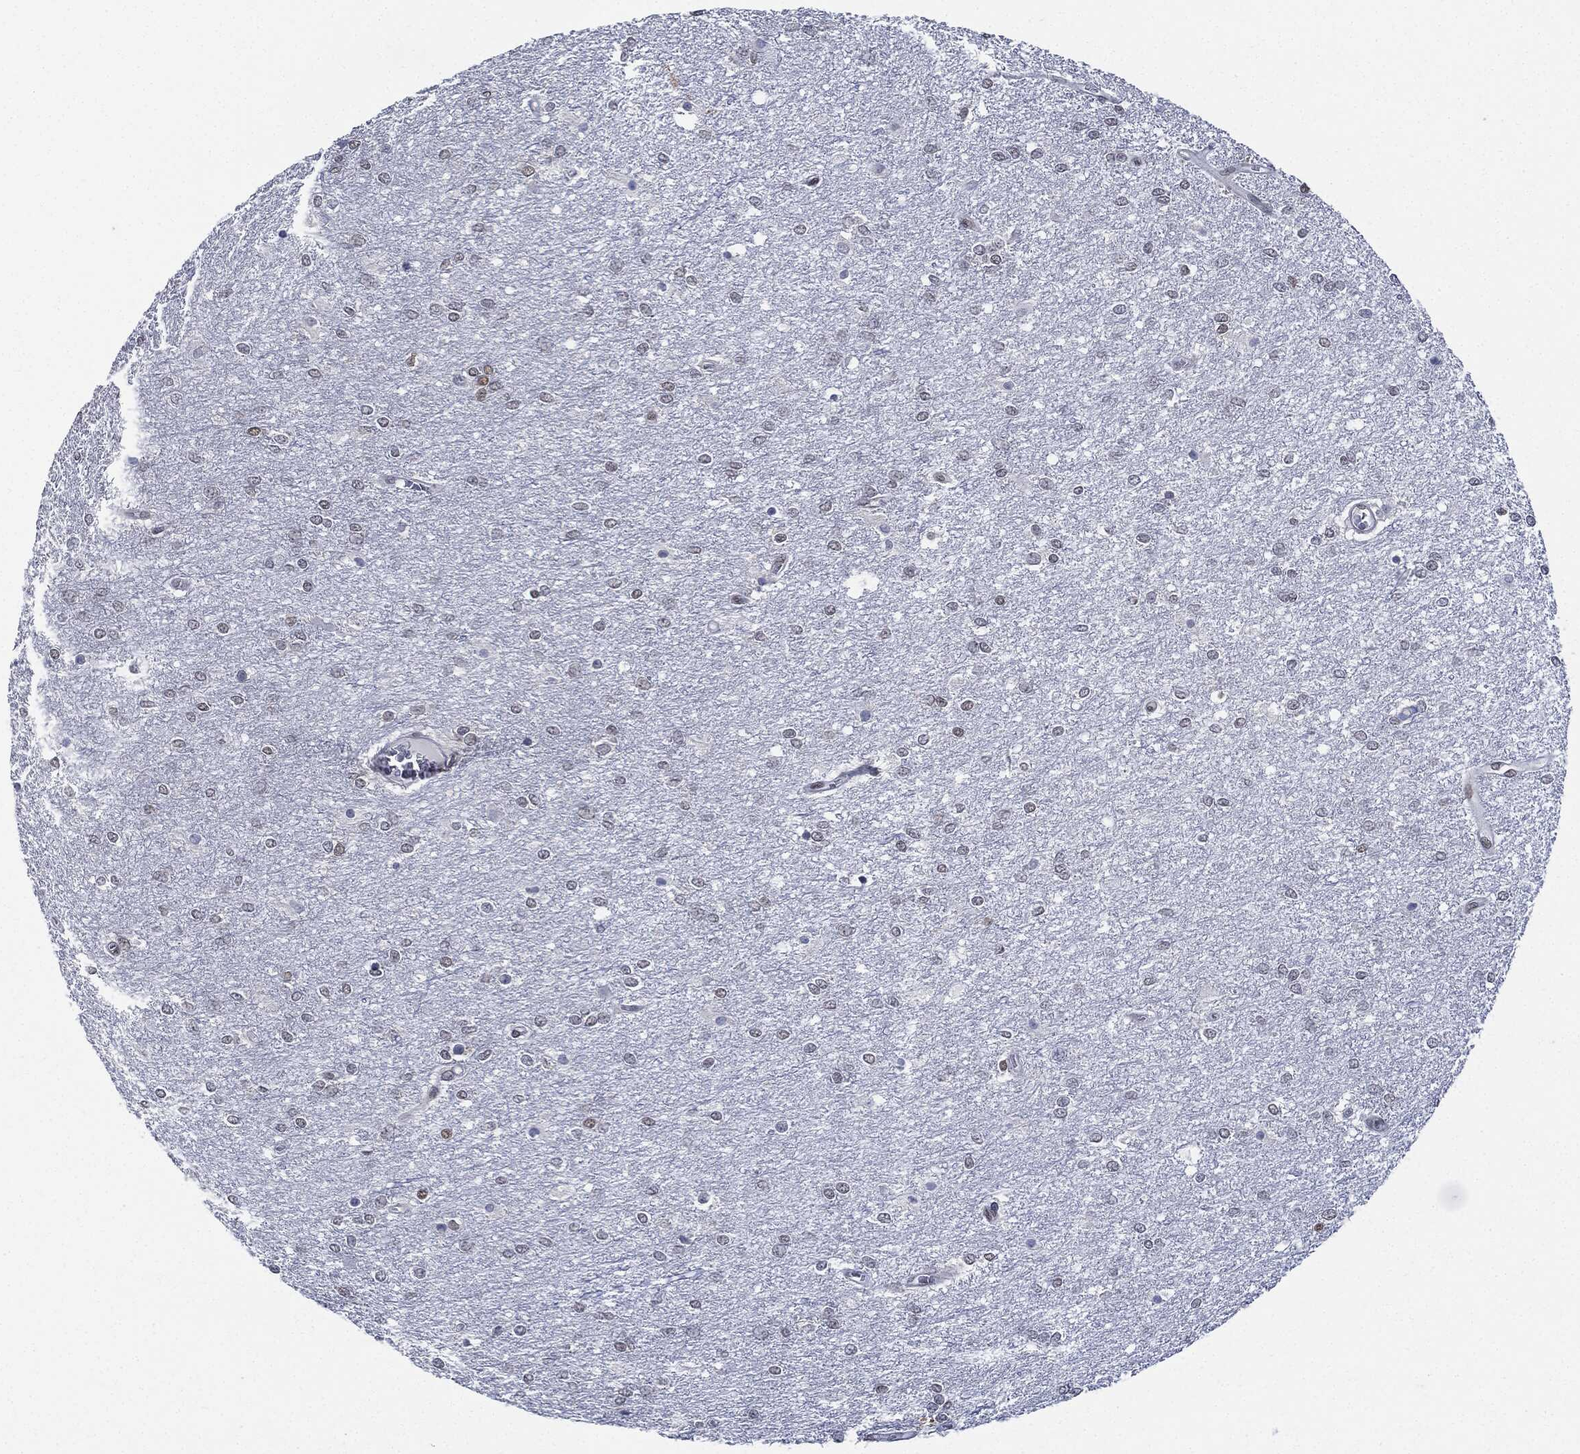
{"staining": {"intensity": "negative", "quantity": "none", "location": "none"}, "tissue": "glioma", "cell_type": "Tumor cells", "image_type": "cancer", "snomed": [{"axis": "morphology", "description": "Glioma, malignant, High grade"}, {"axis": "topography", "description": "Brain"}], "caption": "Glioma was stained to show a protein in brown. There is no significant staining in tumor cells.", "gene": "PCNA", "patient": {"sex": "female", "age": 61}}